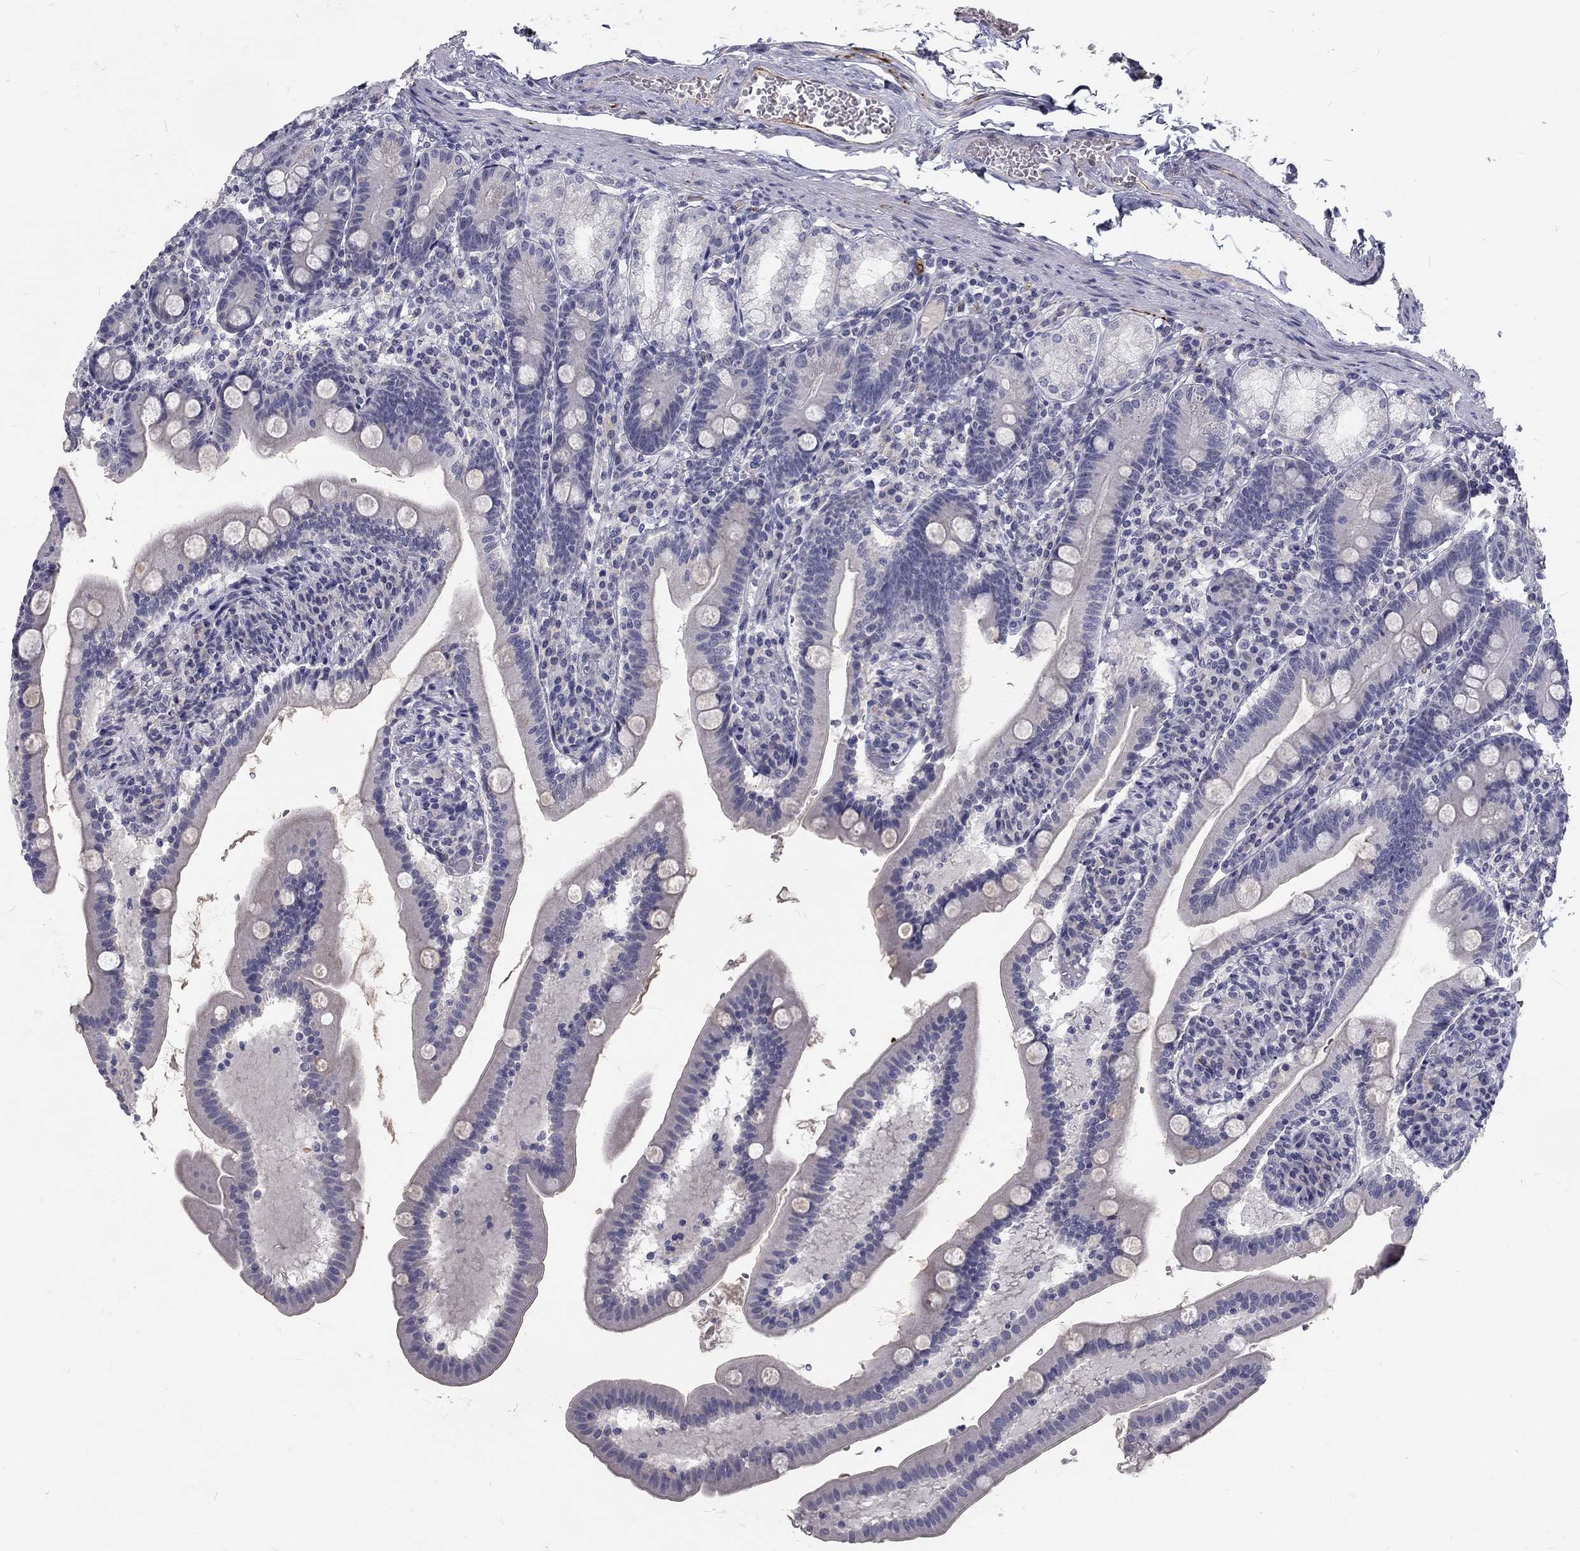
{"staining": {"intensity": "negative", "quantity": "none", "location": "none"}, "tissue": "duodenum", "cell_type": "Glandular cells", "image_type": "normal", "snomed": [{"axis": "morphology", "description": "Normal tissue, NOS"}, {"axis": "topography", "description": "Duodenum"}], "caption": "Glandular cells are negative for protein expression in benign human duodenum. Nuclei are stained in blue.", "gene": "NOS1", "patient": {"sex": "female", "age": 67}}